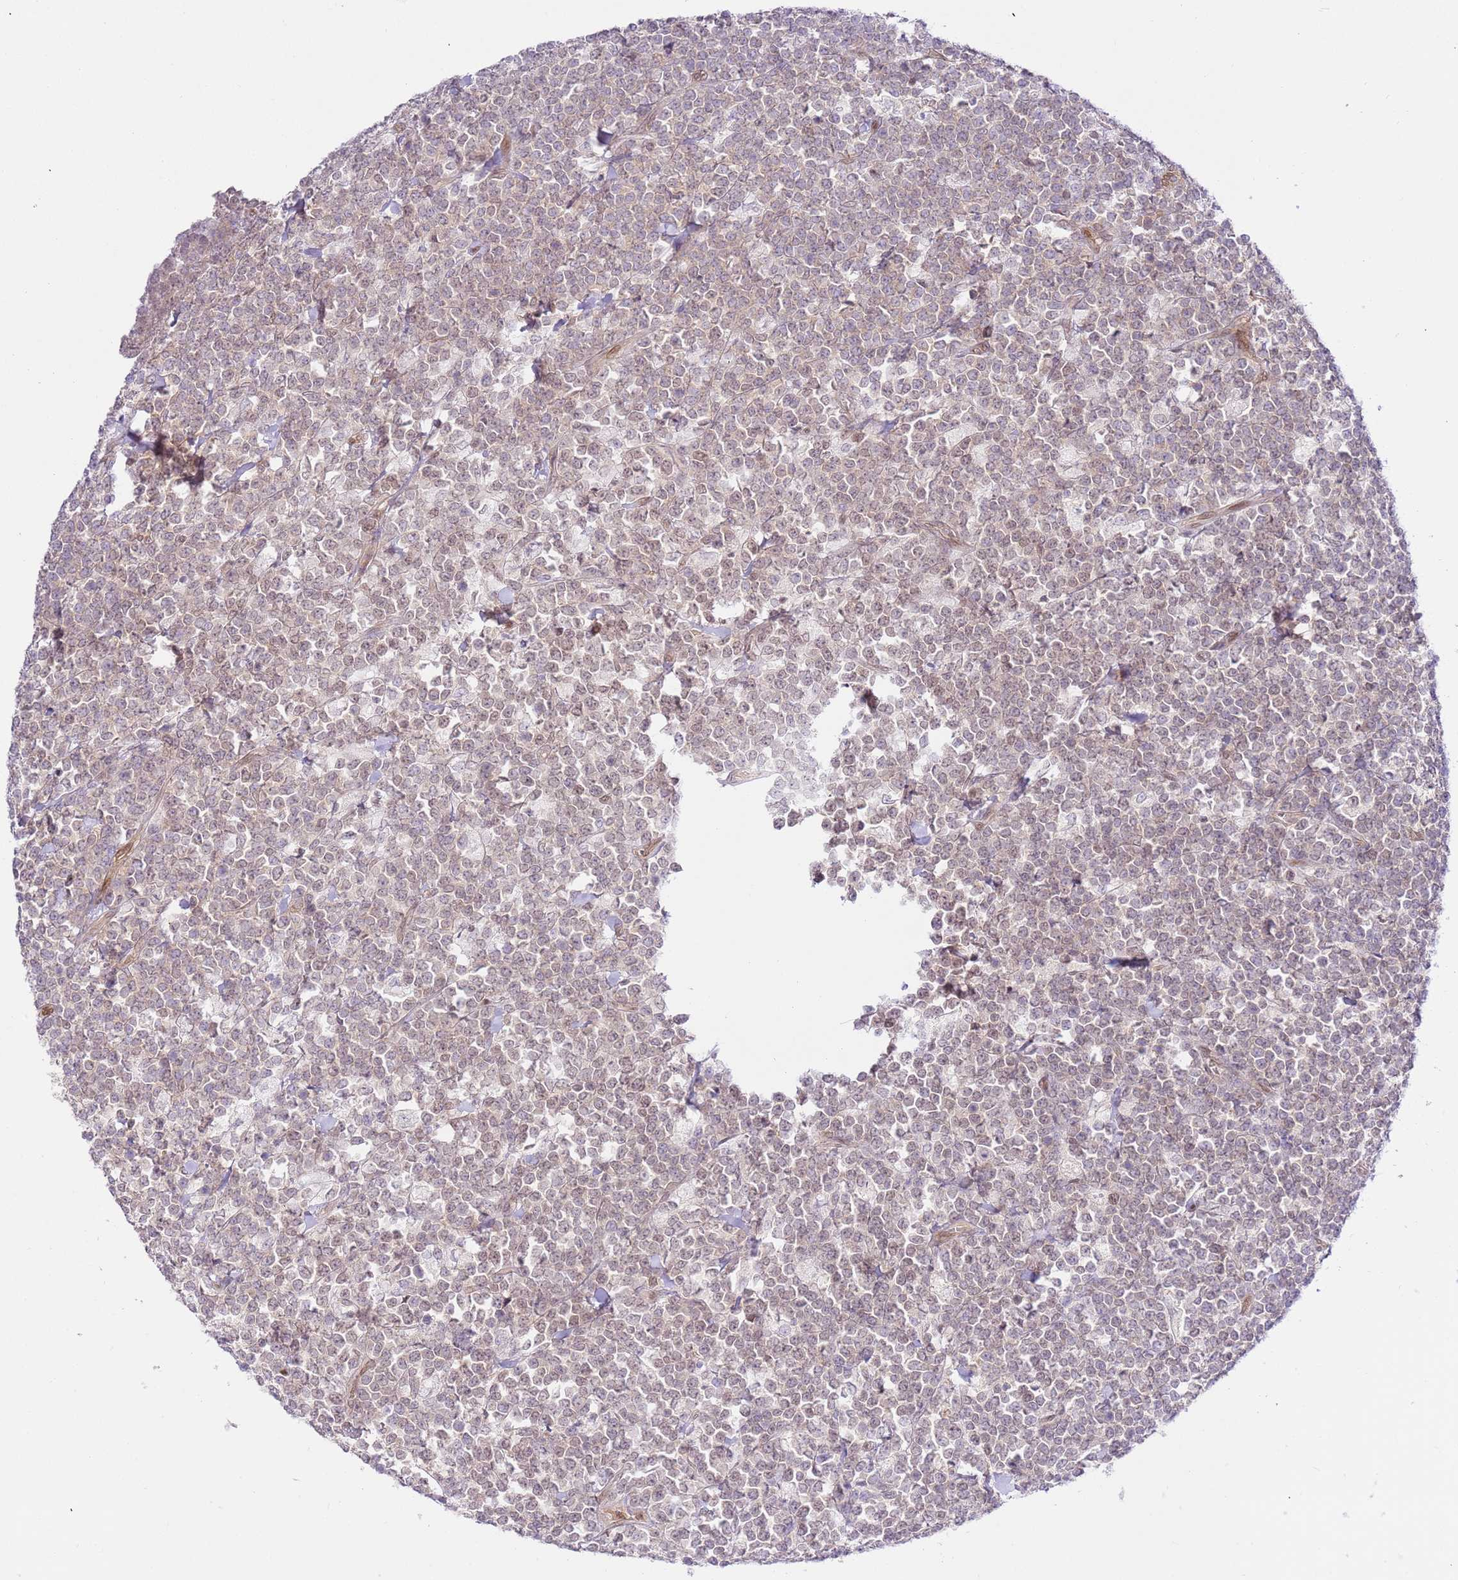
{"staining": {"intensity": "weak", "quantity": "<25%", "location": "cytoplasmic/membranous"}, "tissue": "lymphoma", "cell_type": "Tumor cells", "image_type": "cancer", "snomed": [{"axis": "morphology", "description": "Malignant lymphoma, non-Hodgkin's type, High grade"}, {"axis": "topography", "description": "Small intestine"}, {"axis": "topography", "description": "Colon"}], "caption": "The photomicrograph shows no staining of tumor cells in lymphoma.", "gene": "TRIM37", "patient": {"sex": "male", "age": 8}}